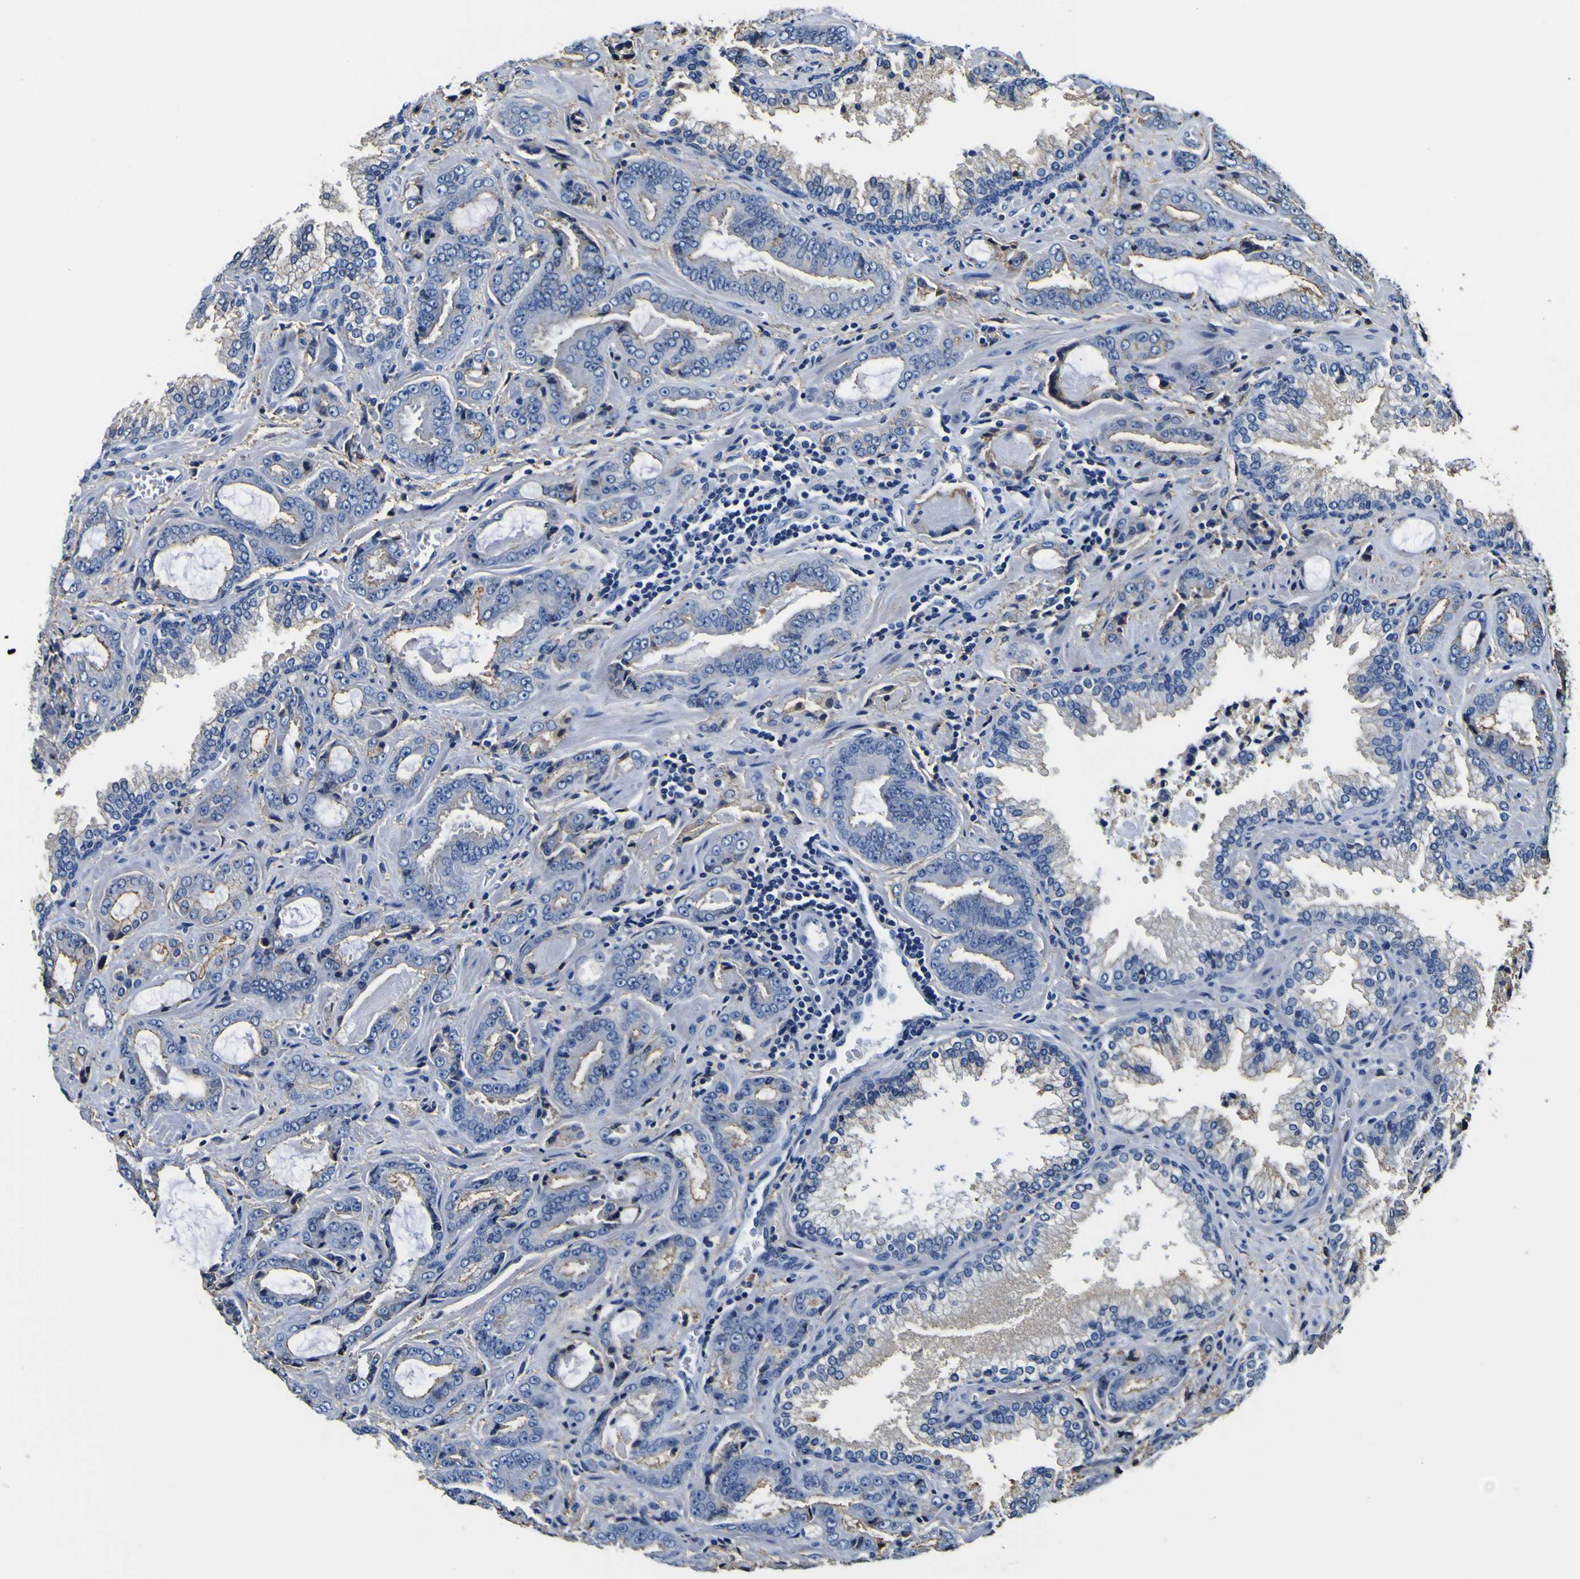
{"staining": {"intensity": "moderate", "quantity": "25%-75%", "location": "cytoplasmic/membranous"}, "tissue": "prostate cancer", "cell_type": "Tumor cells", "image_type": "cancer", "snomed": [{"axis": "morphology", "description": "Adenocarcinoma, Low grade"}, {"axis": "topography", "description": "Prostate"}], "caption": "Adenocarcinoma (low-grade) (prostate) tissue displays moderate cytoplasmic/membranous positivity in approximately 25%-75% of tumor cells, visualized by immunohistochemistry.", "gene": "PXDN", "patient": {"sex": "male", "age": 60}}